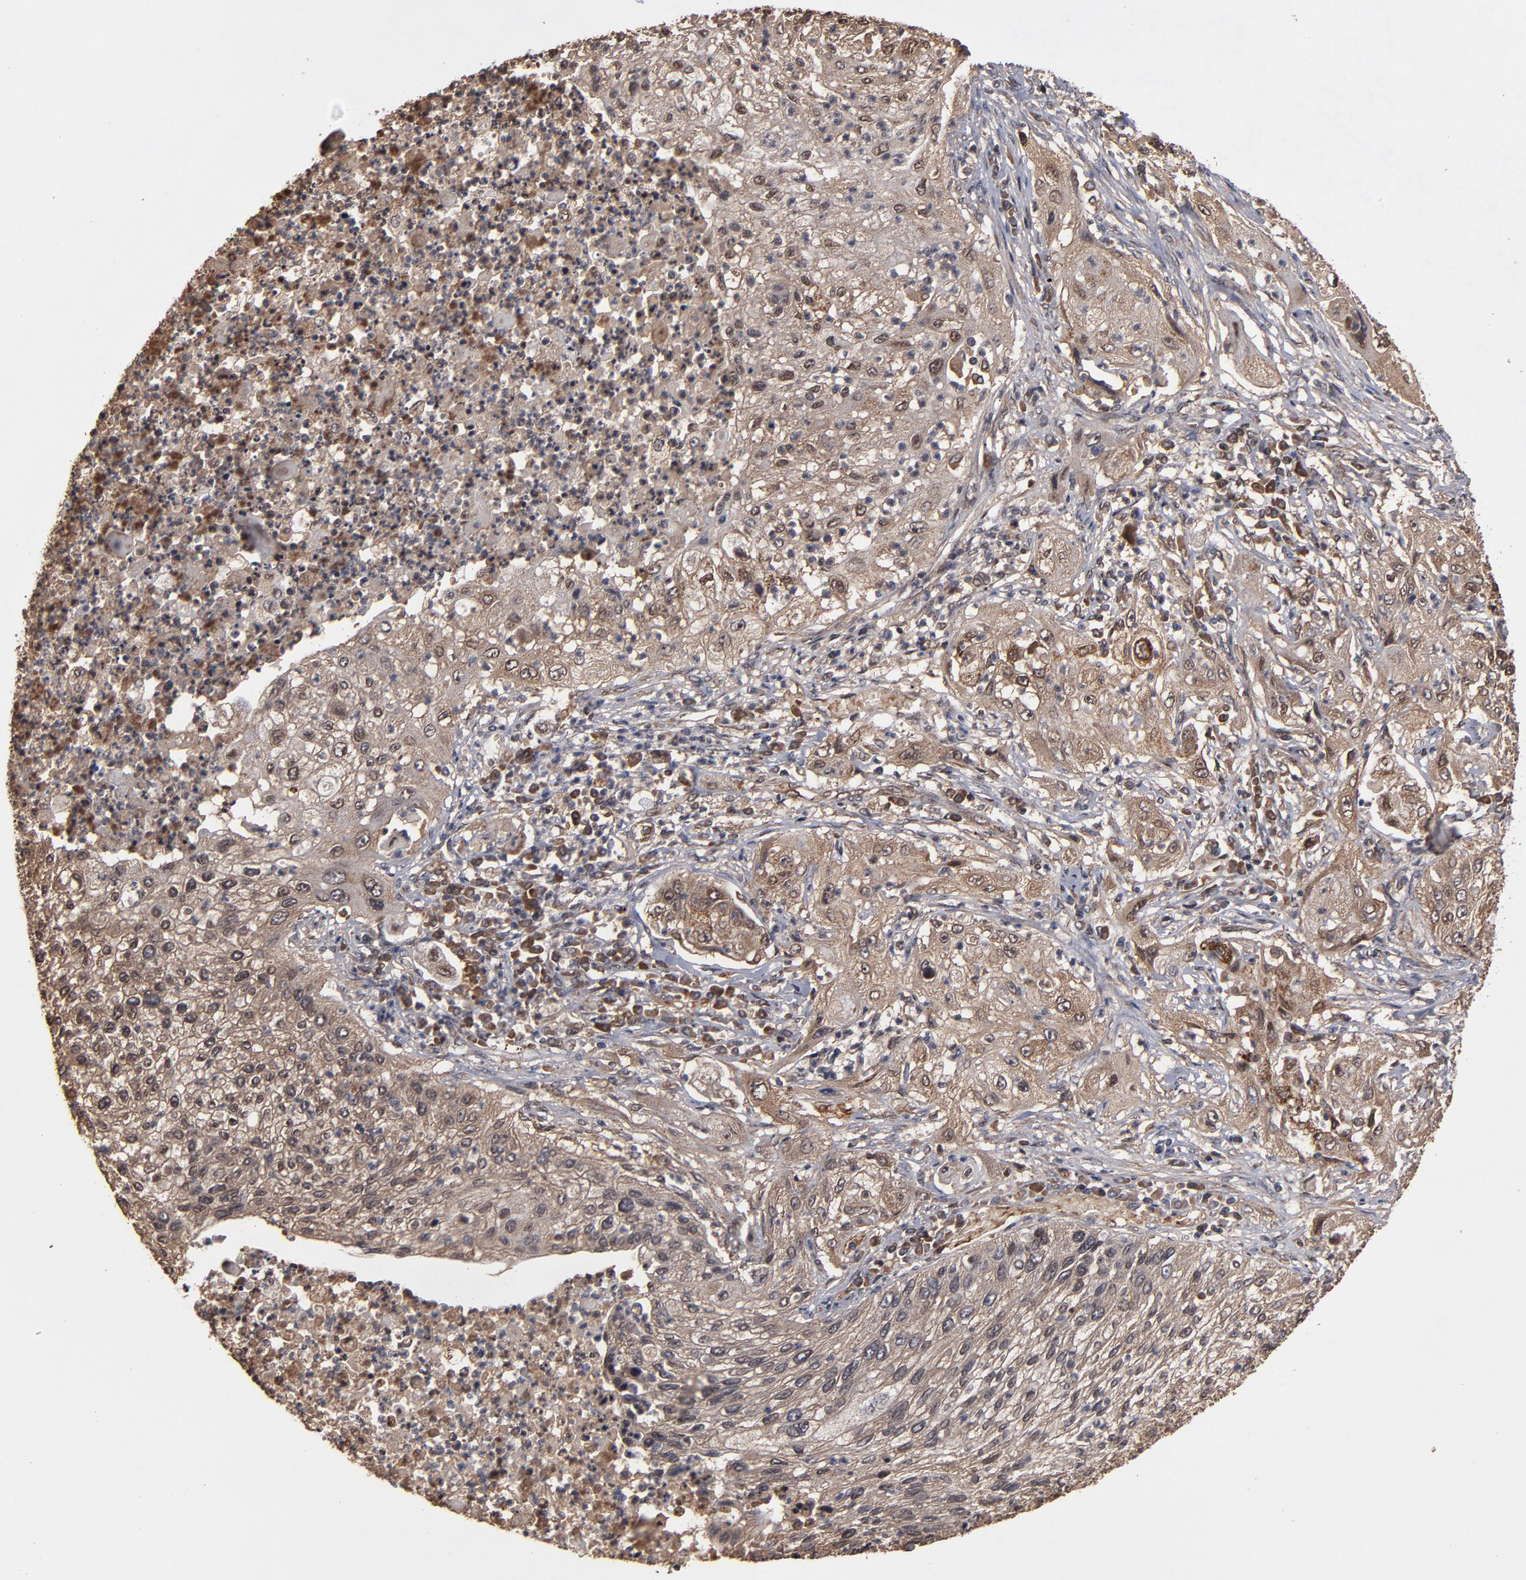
{"staining": {"intensity": "weak", "quantity": ">75%", "location": "cytoplasmic/membranous,nuclear"}, "tissue": "lung cancer", "cell_type": "Tumor cells", "image_type": "cancer", "snomed": [{"axis": "morphology", "description": "Inflammation, NOS"}, {"axis": "morphology", "description": "Squamous cell carcinoma, NOS"}, {"axis": "topography", "description": "Lymph node"}, {"axis": "topography", "description": "Soft tissue"}, {"axis": "topography", "description": "Lung"}], "caption": "Immunohistochemical staining of squamous cell carcinoma (lung) reveals low levels of weak cytoplasmic/membranous and nuclear positivity in approximately >75% of tumor cells.", "gene": "NXF2B", "patient": {"sex": "male", "age": 66}}